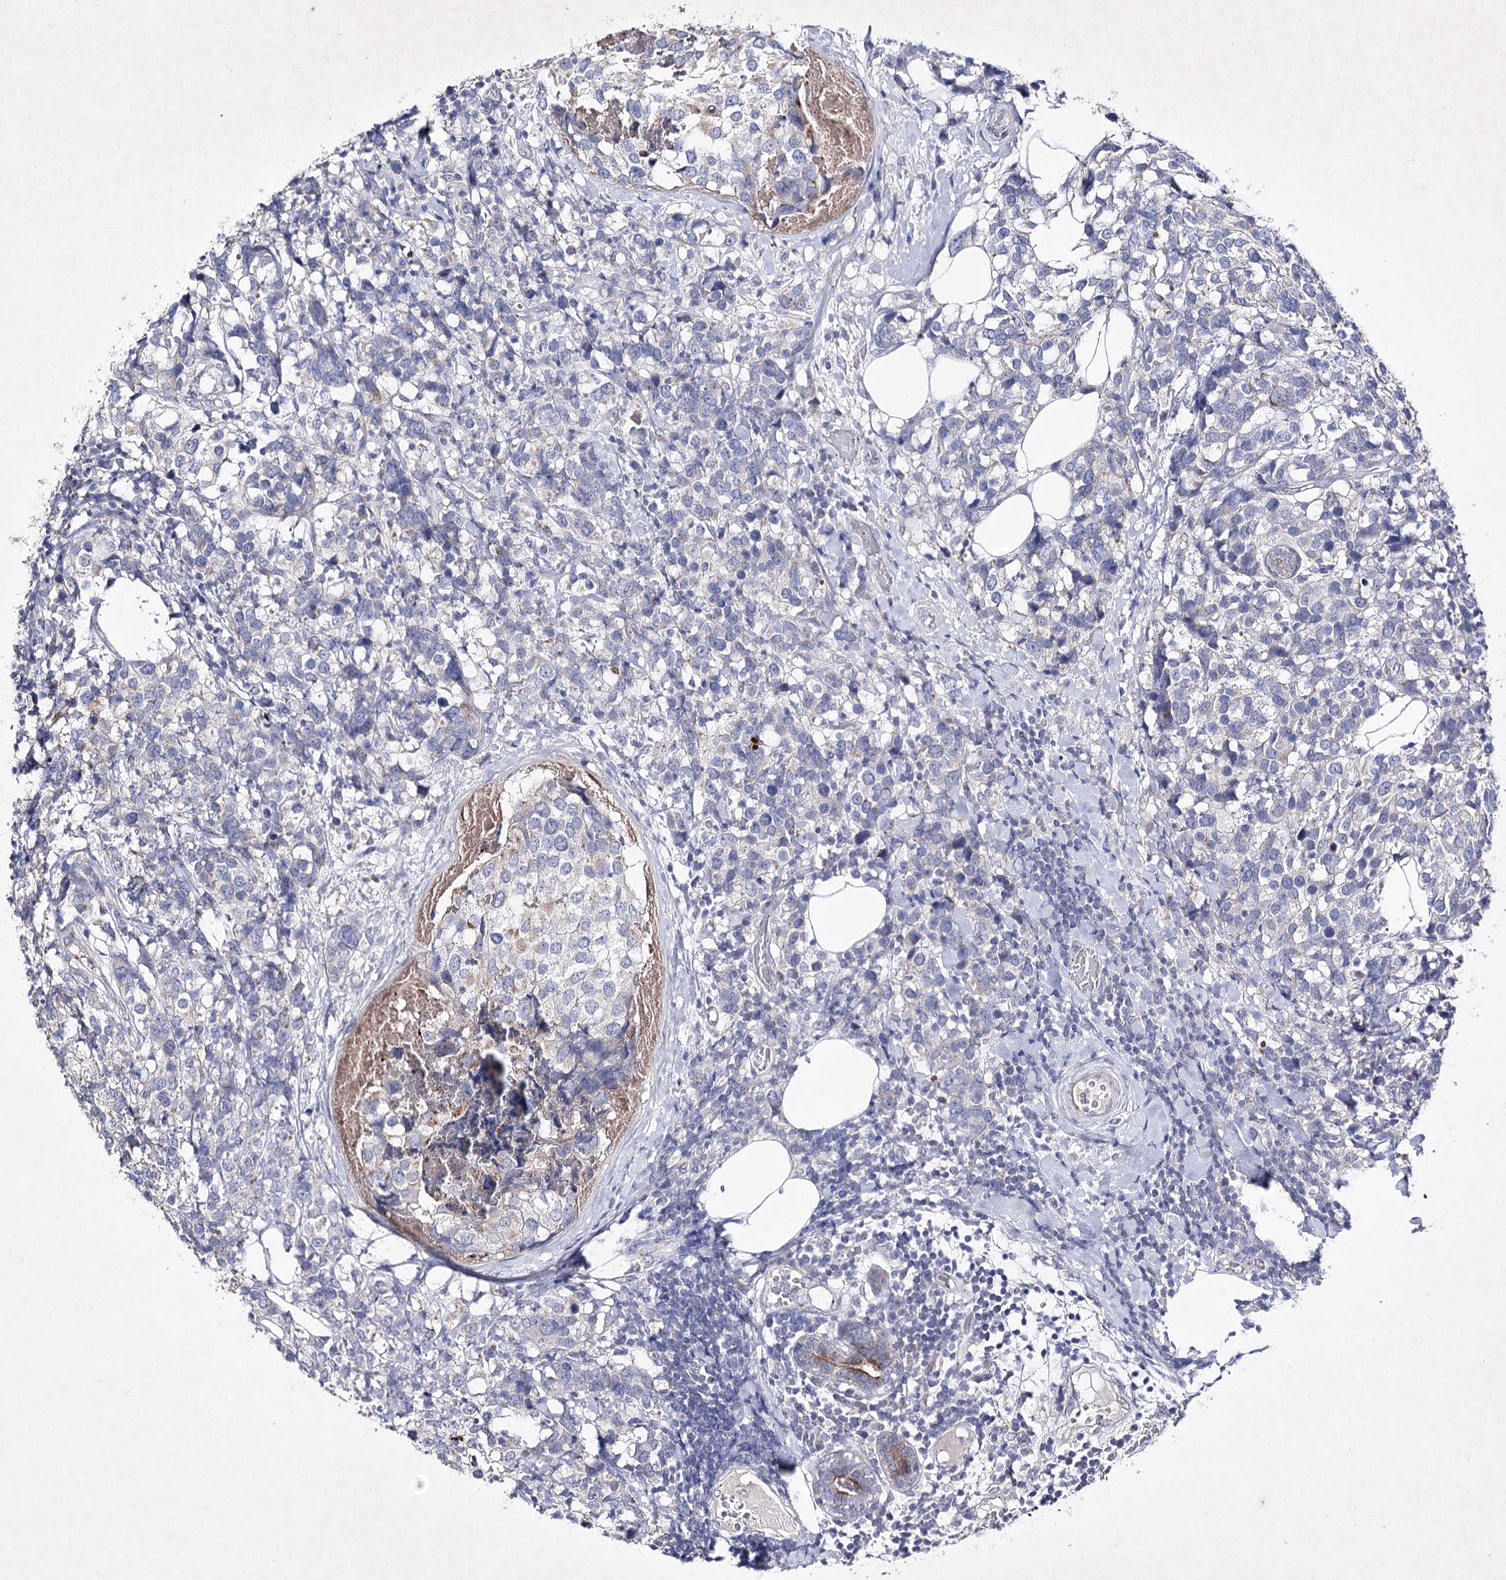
{"staining": {"intensity": "negative", "quantity": "none", "location": "none"}, "tissue": "breast cancer", "cell_type": "Tumor cells", "image_type": "cancer", "snomed": [{"axis": "morphology", "description": "Lobular carcinoma"}, {"axis": "topography", "description": "Breast"}], "caption": "Tumor cells show no significant staining in breast cancer.", "gene": "COX15", "patient": {"sex": "female", "age": 59}}